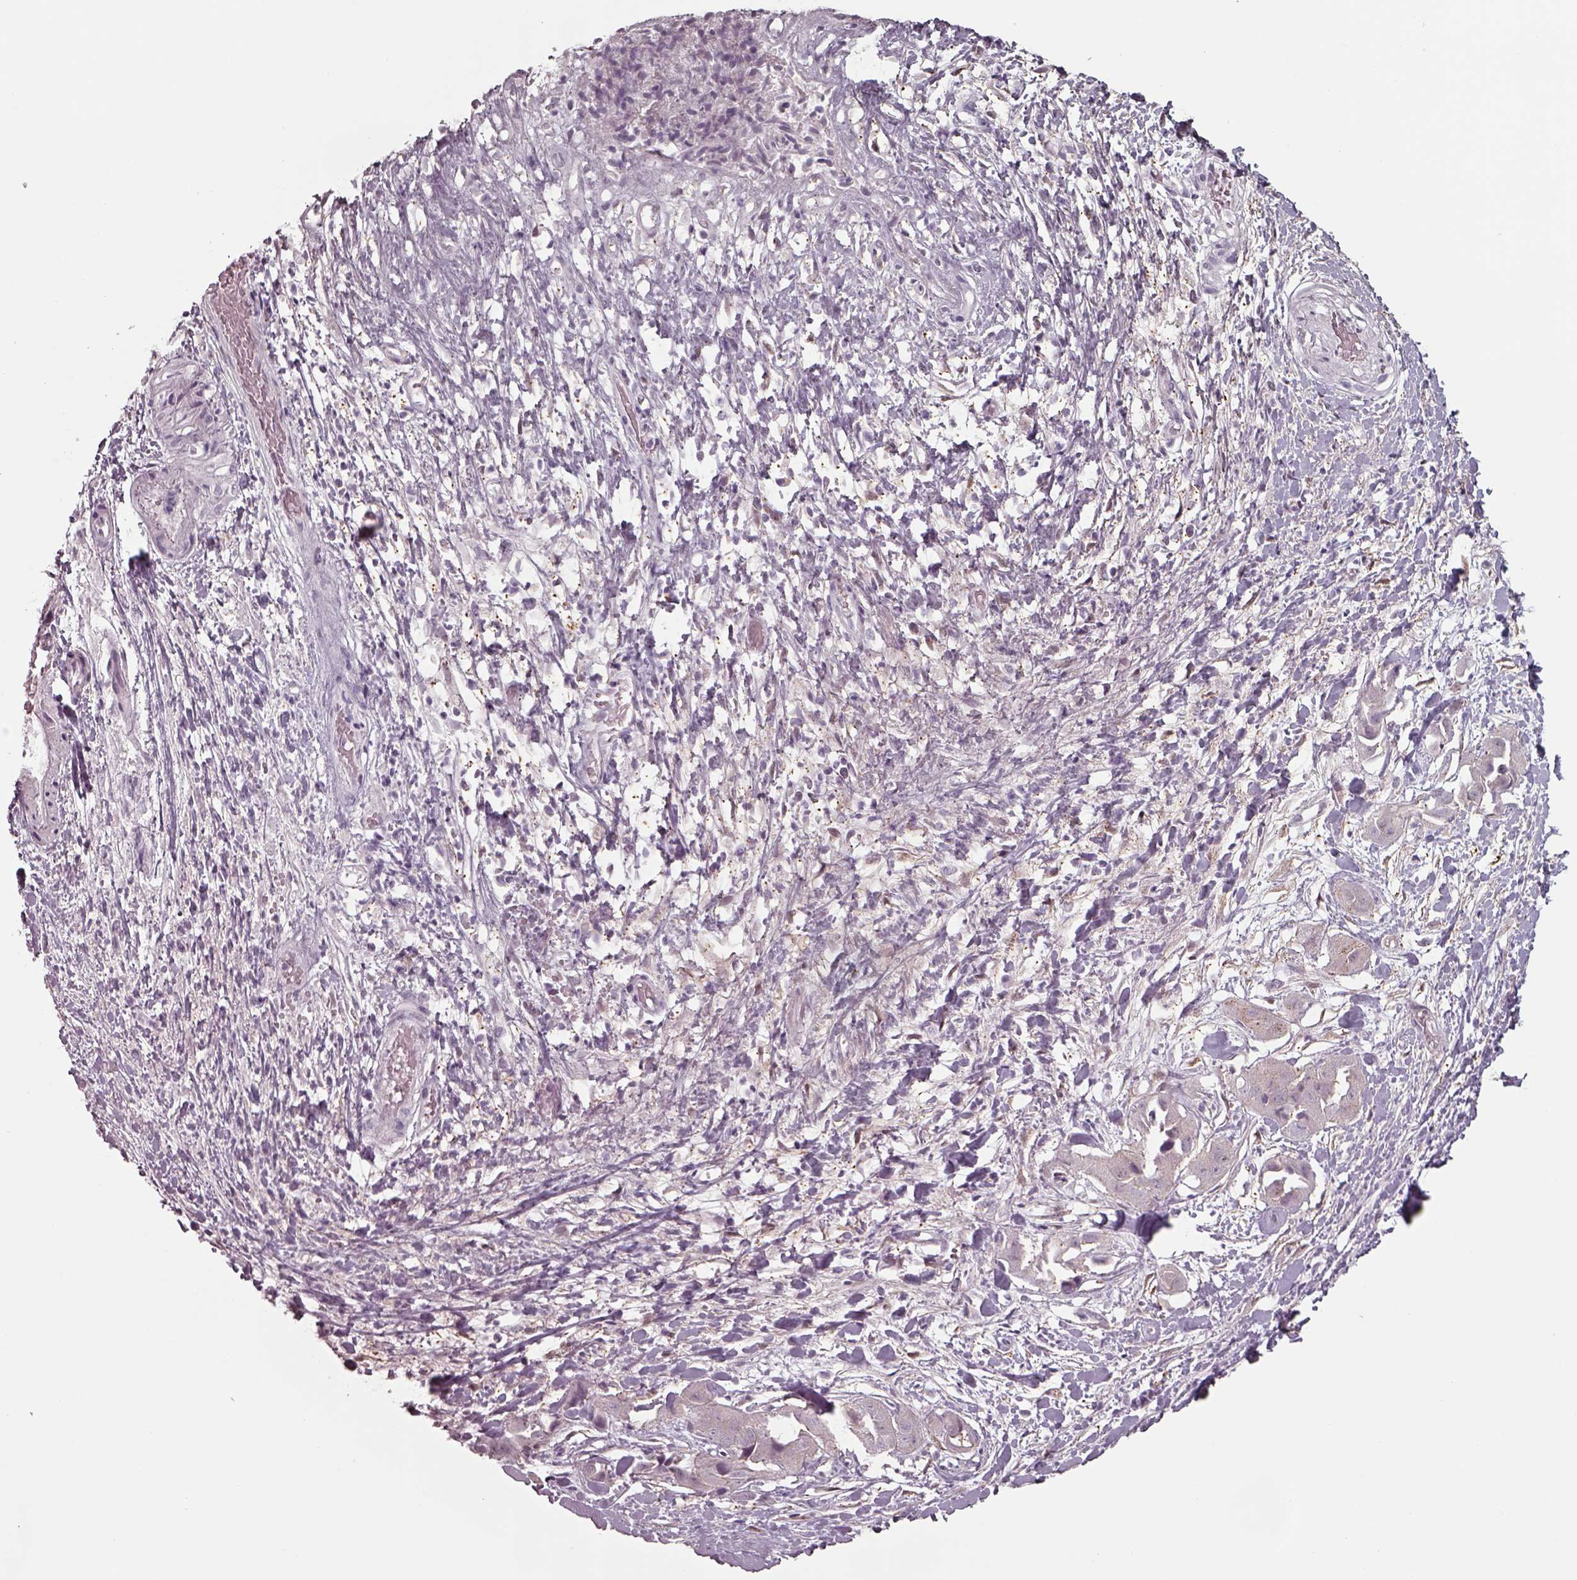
{"staining": {"intensity": "negative", "quantity": "none", "location": "none"}, "tissue": "liver cancer", "cell_type": "Tumor cells", "image_type": "cancer", "snomed": [{"axis": "morphology", "description": "Cholangiocarcinoma"}, {"axis": "topography", "description": "Liver"}], "caption": "Immunohistochemistry micrograph of human cholangiocarcinoma (liver) stained for a protein (brown), which displays no expression in tumor cells.", "gene": "SEPTIN14", "patient": {"sex": "female", "age": 52}}